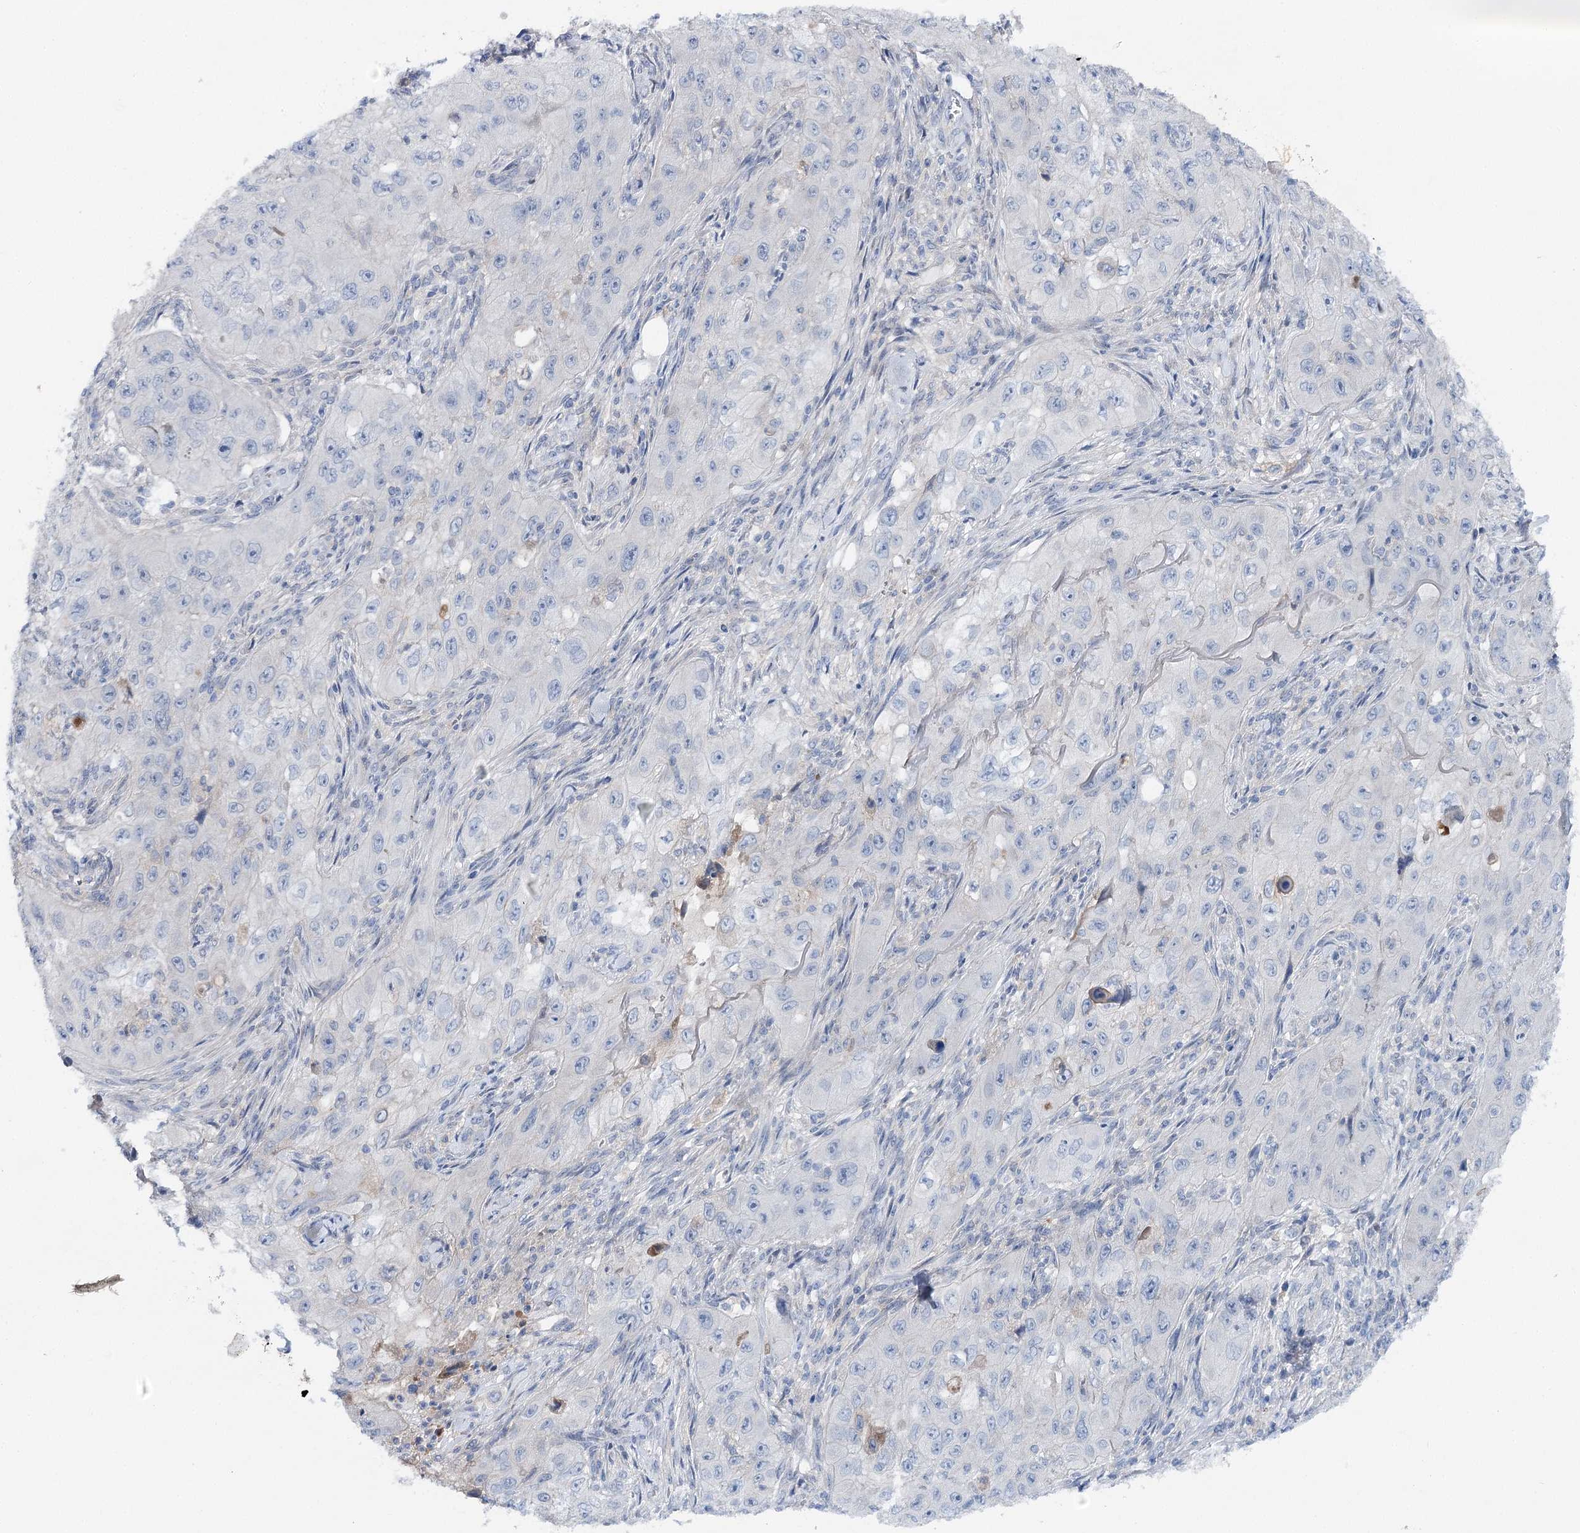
{"staining": {"intensity": "negative", "quantity": "none", "location": "none"}, "tissue": "skin cancer", "cell_type": "Tumor cells", "image_type": "cancer", "snomed": [{"axis": "morphology", "description": "Squamous cell carcinoma, NOS"}, {"axis": "topography", "description": "Skin"}, {"axis": "topography", "description": "Subcutis"}], "caption": "Immunohistochemistry micrograph of neoplastic tissue: human skin cancer stained with DAB reveals no significant protein staining in tumor cells. The staining was performed using DAB to visualize the protein expression in brown, while the nuclei were stained in blue with hematoxylin (Magnification: 20x).", "gene": "LRRC14B", "patient": {"sex": "male", "age": 73}}